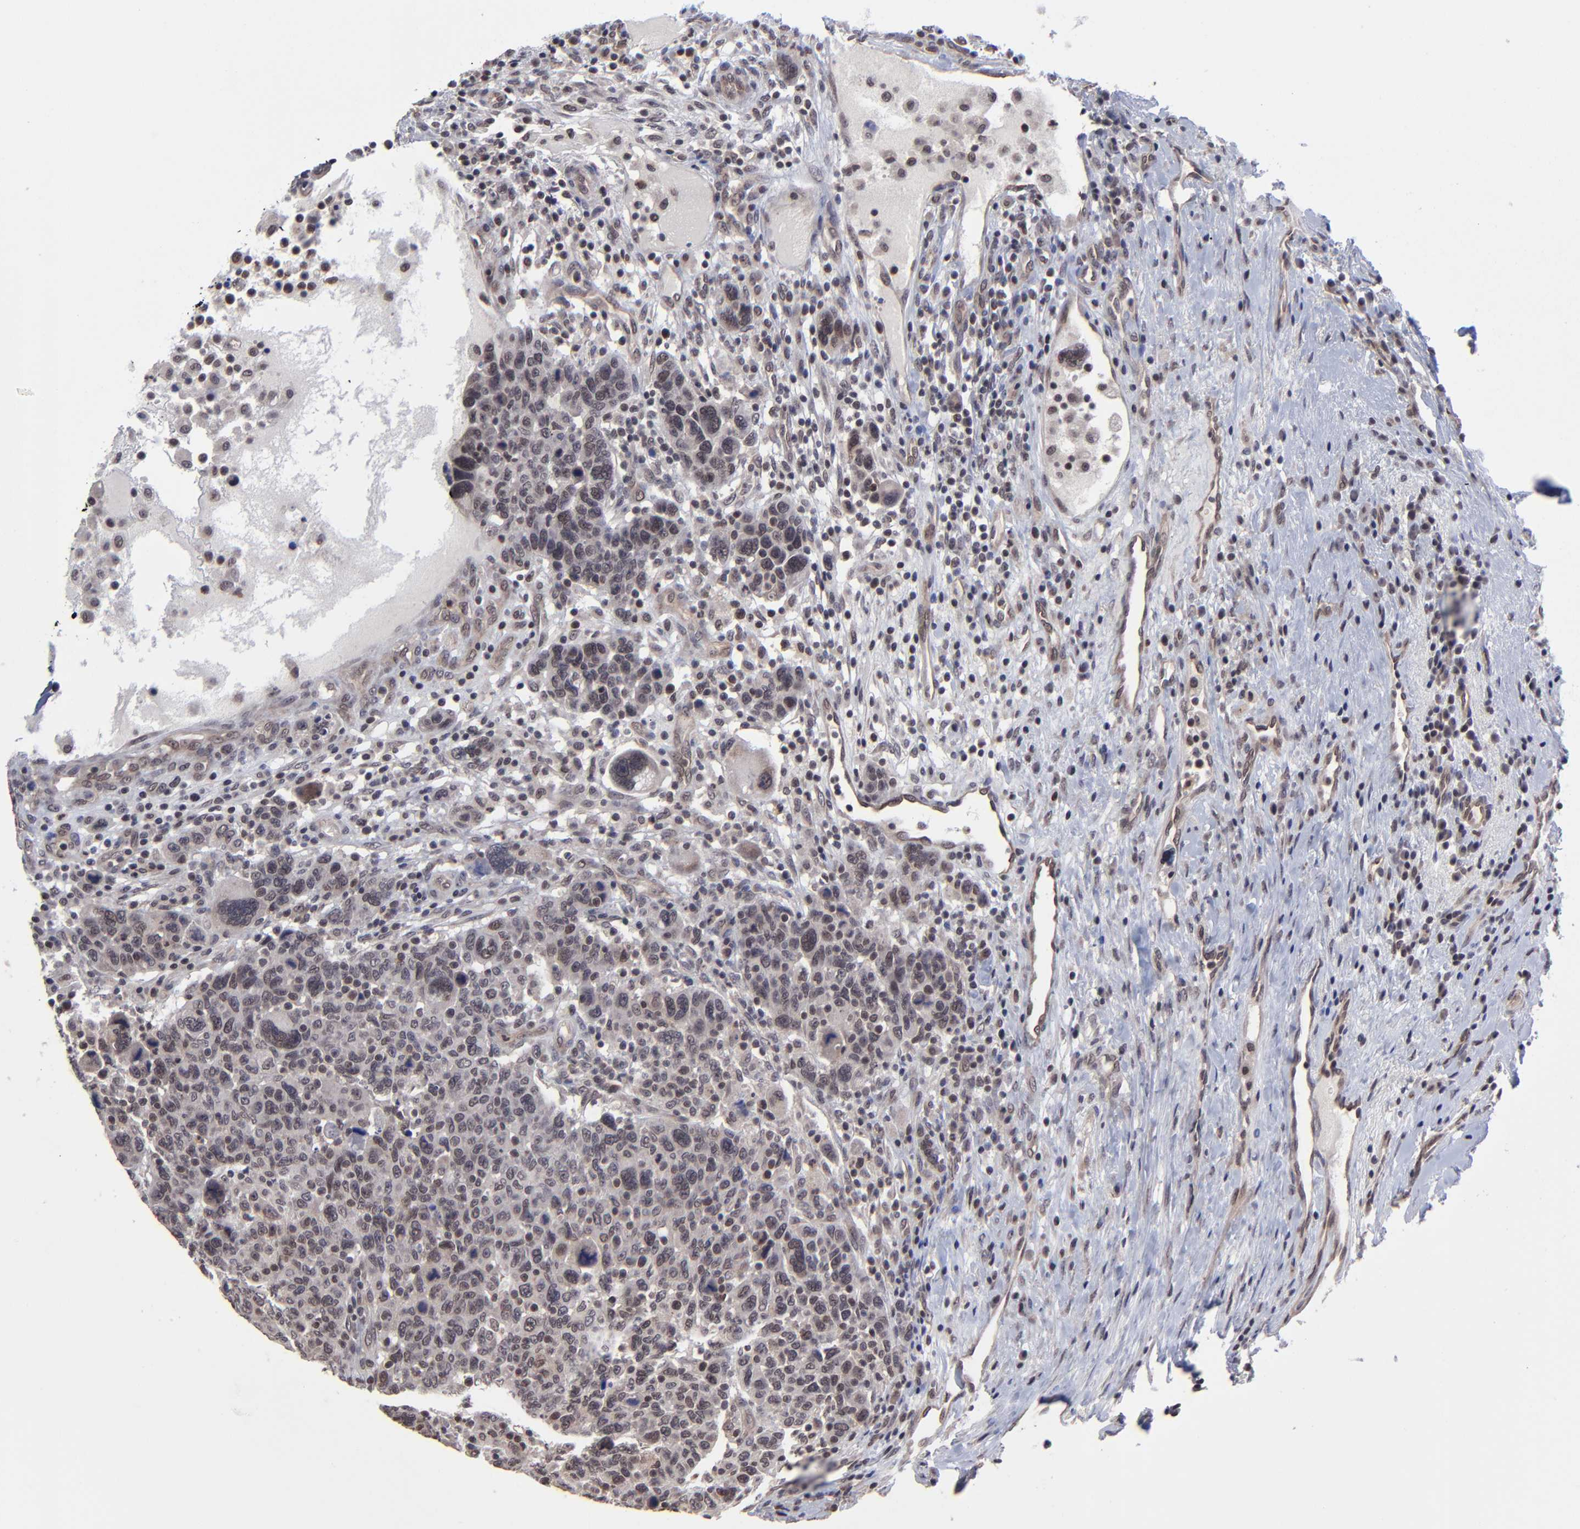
{"staining": {"intensity": "weak", "quantity": "25%-75%", "location": "cytoplasmic/membranous"}, "tissue": "breast cancer", "cell_type": "Tumor cells", "image_type": "cancer", "snomed": [{"axis": "morphology", "description": "Duct carcinoma"}, {"axis": "topography", "description": "Breast"}], "caption": "The photomicrograph displays a brown stain indicating the presence of a protein in the cytoplasmic/membranous of tumor cells in breast intraductal carcinoma.", "gene": "ZNF419", "patient": {"sex": "female", "age": 37}}